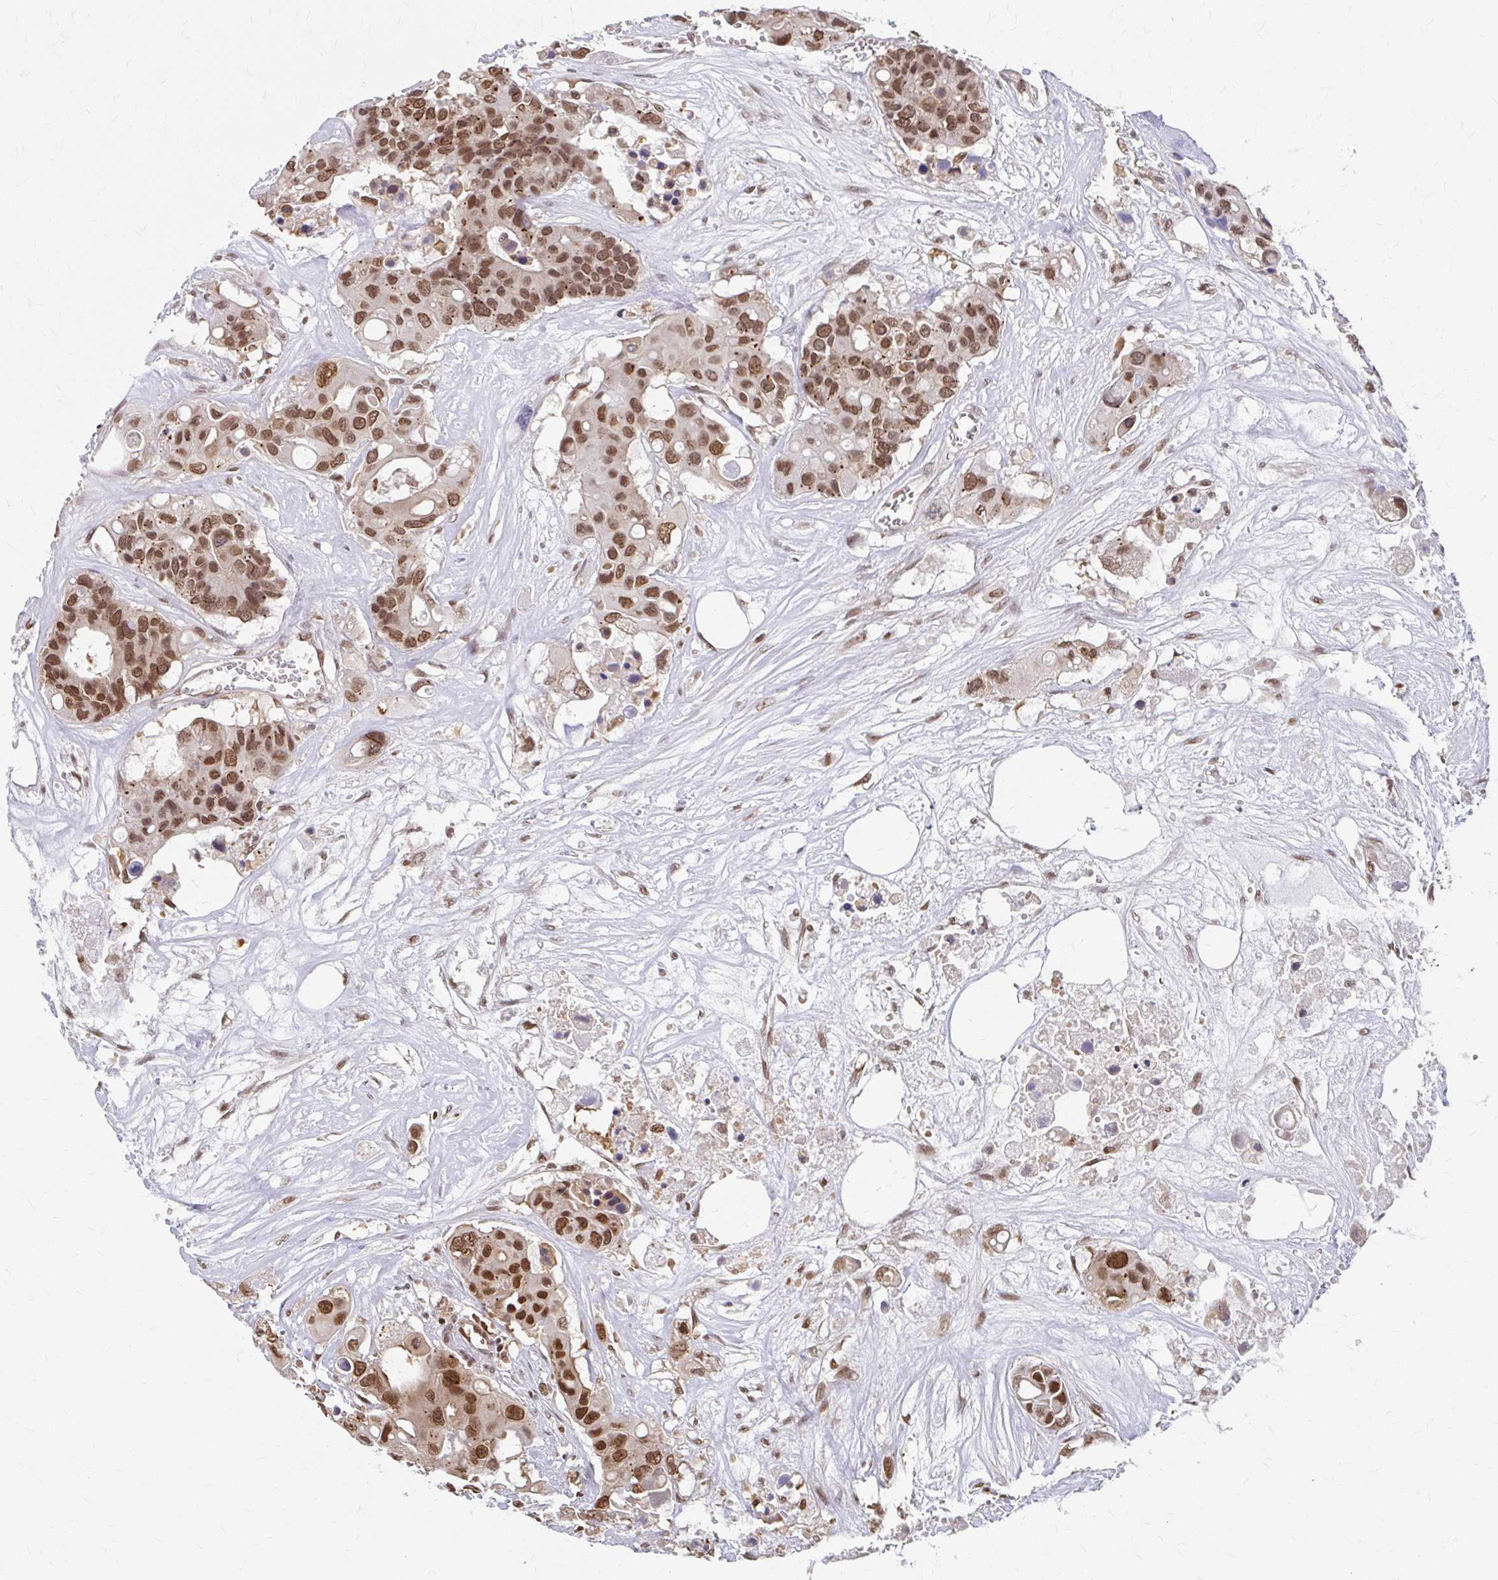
{"staining": {"intensity": "moderate", "quantity": ">75%", "location": "cytoplasmic/membranous,nuclear"}, "tissue": "colorectal cancer", "cell_type": "Tumor cells", "image_type": "cancer", "snomed": [{"axis": "morphology", "description": "Adenocarcinoma, NOS"}, {"axis": "topography", "description": "Colon"}], "caption": "Immunohistochemical staining of human adenocarcinoma (colorectal) shows moderate cytoplasmic/membranous and nuclear protein expression in approximately >75% of tumor cells.", "gene": "XPO1", "patient": {"sex": "male", "age": 77}}